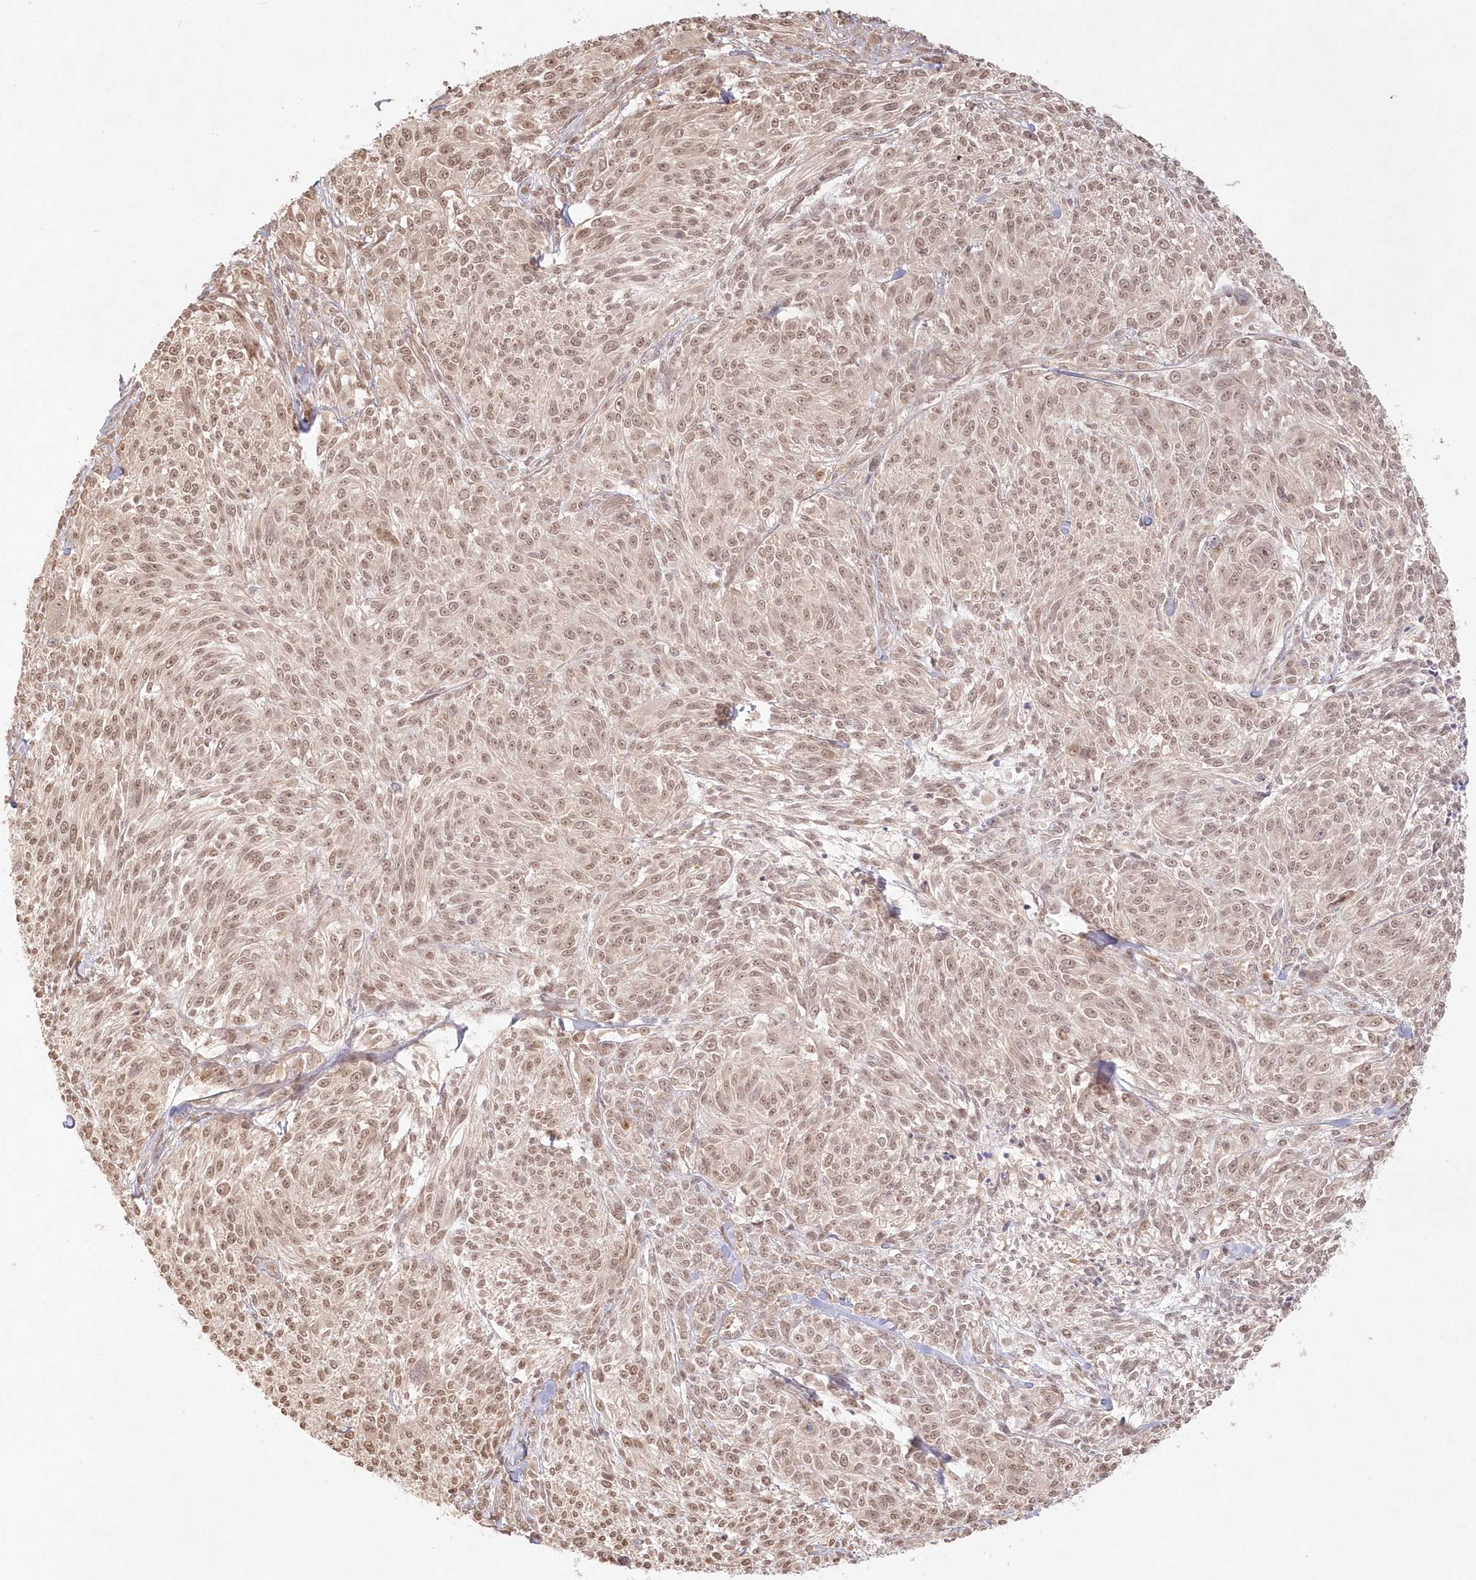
{"staining": {"intensity": "moderate", "quantity": ">75%", "location": "cytoplasmic/membranous,nuclear"}, "tissue": "melanoma", "cell_type": "Tumor cells", "image_type": "cancer", "snomed": [{"axis": "morphology", "description": "Malignant melanoma, NOS"}, {"axis": "topography", "description": "Skin of trunk"}], "caption": "Approximately >75% of tumor cells in melanoma show moderate cytoplasmic/membranous and nuclear protein staining as visualized by brown immunohistochemical staining.", "gene": "KIAA0232", "patient": {"sex": "male", "age": 71}}